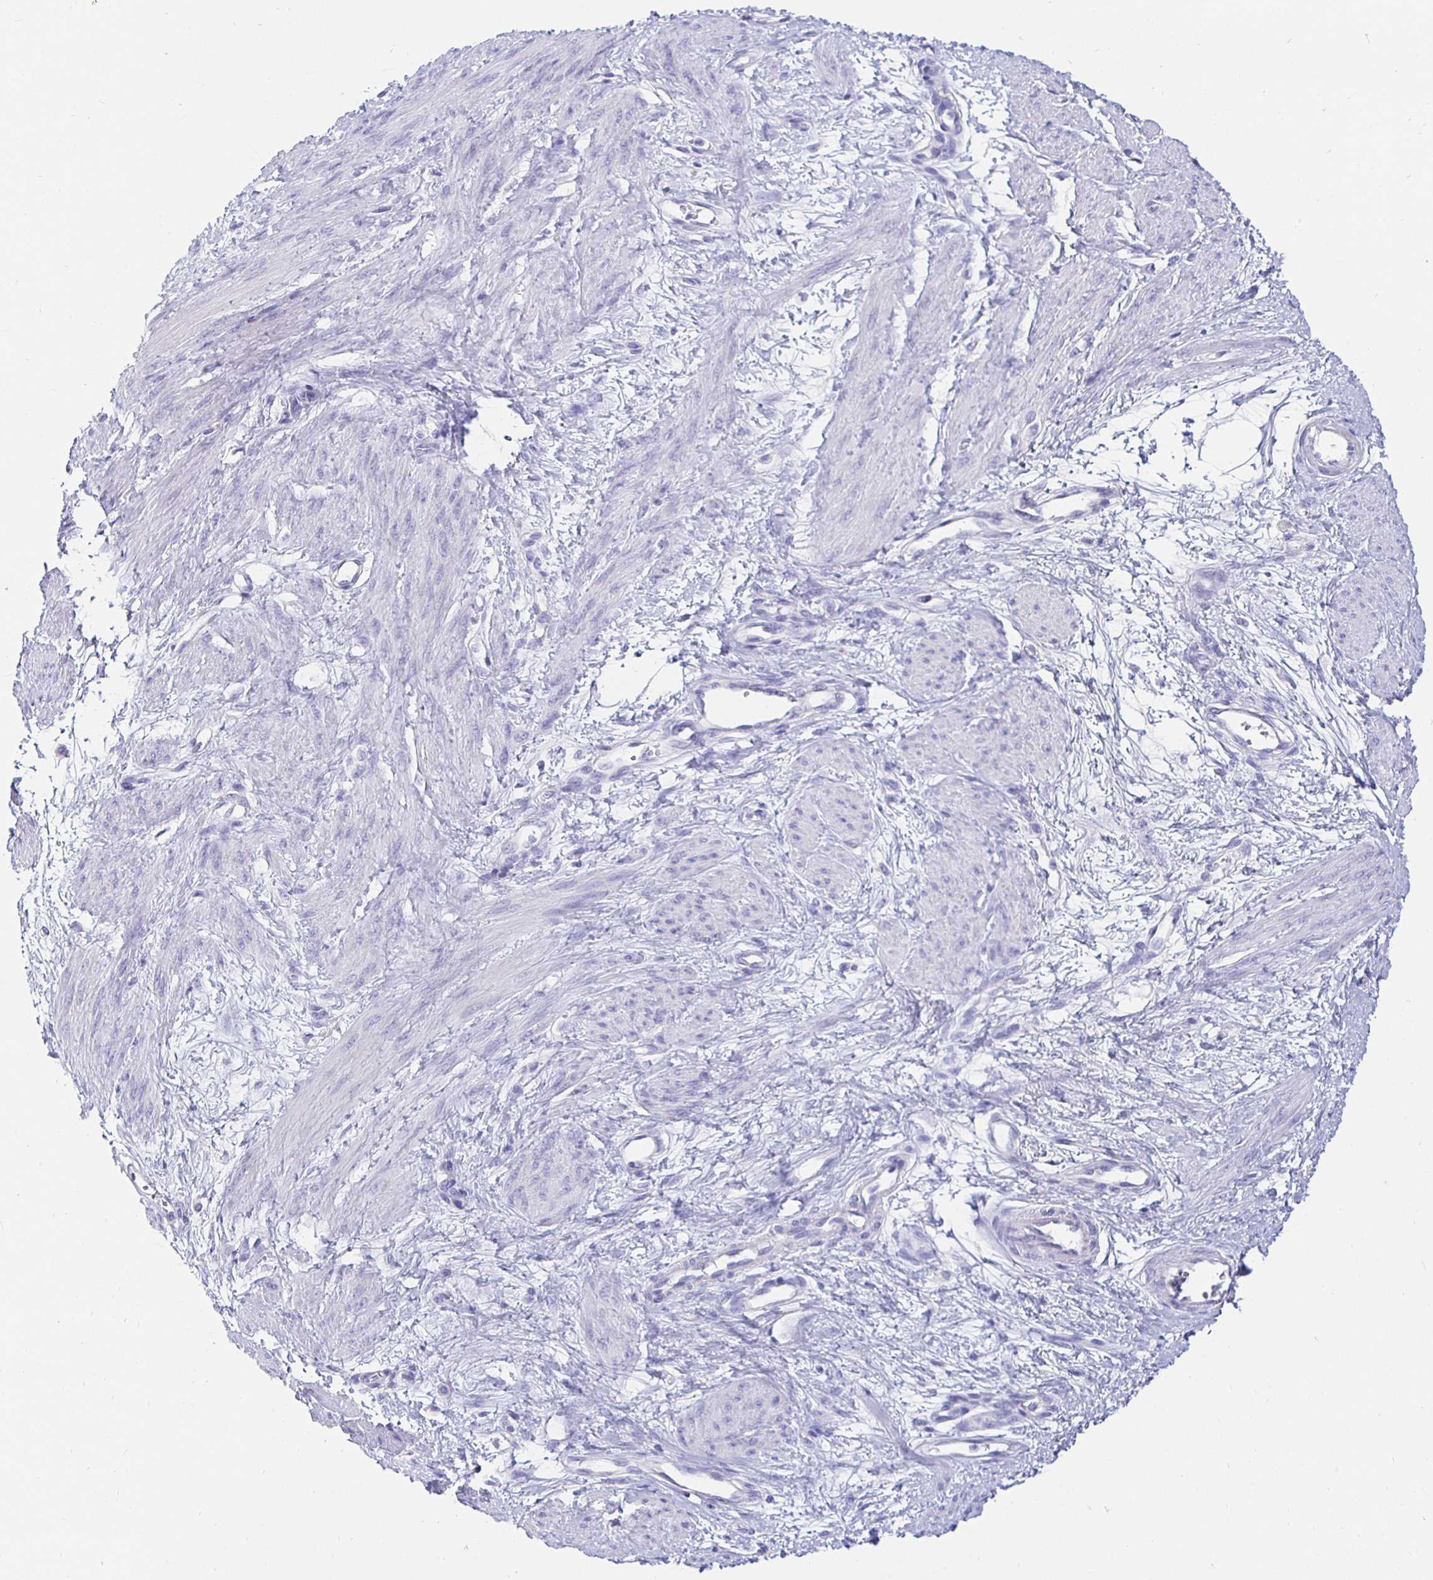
{"staining": {"intensity": "negative", "quantity": "none", "location": "none"}, "tissue": "smooth muscle", "cell_type": "Smooth muscle cells", "image_type": "normal", "snomed": [{"axis": "morphology", "description": "Normal tissue, NOS"}, {"axis": "topography", "description": "Smooth muscle"}, {"axis": "topography", "description": "Uterus"}], "caption": "This image is of unremarkable smooth muscle stained with immunohistochemistry to label a protein in brown with the nuclei are counter-stained blue. There is no expression in smooth muscle cells.", "gene": "UMOD", "patient": {"sex": "female", "age": 39}}